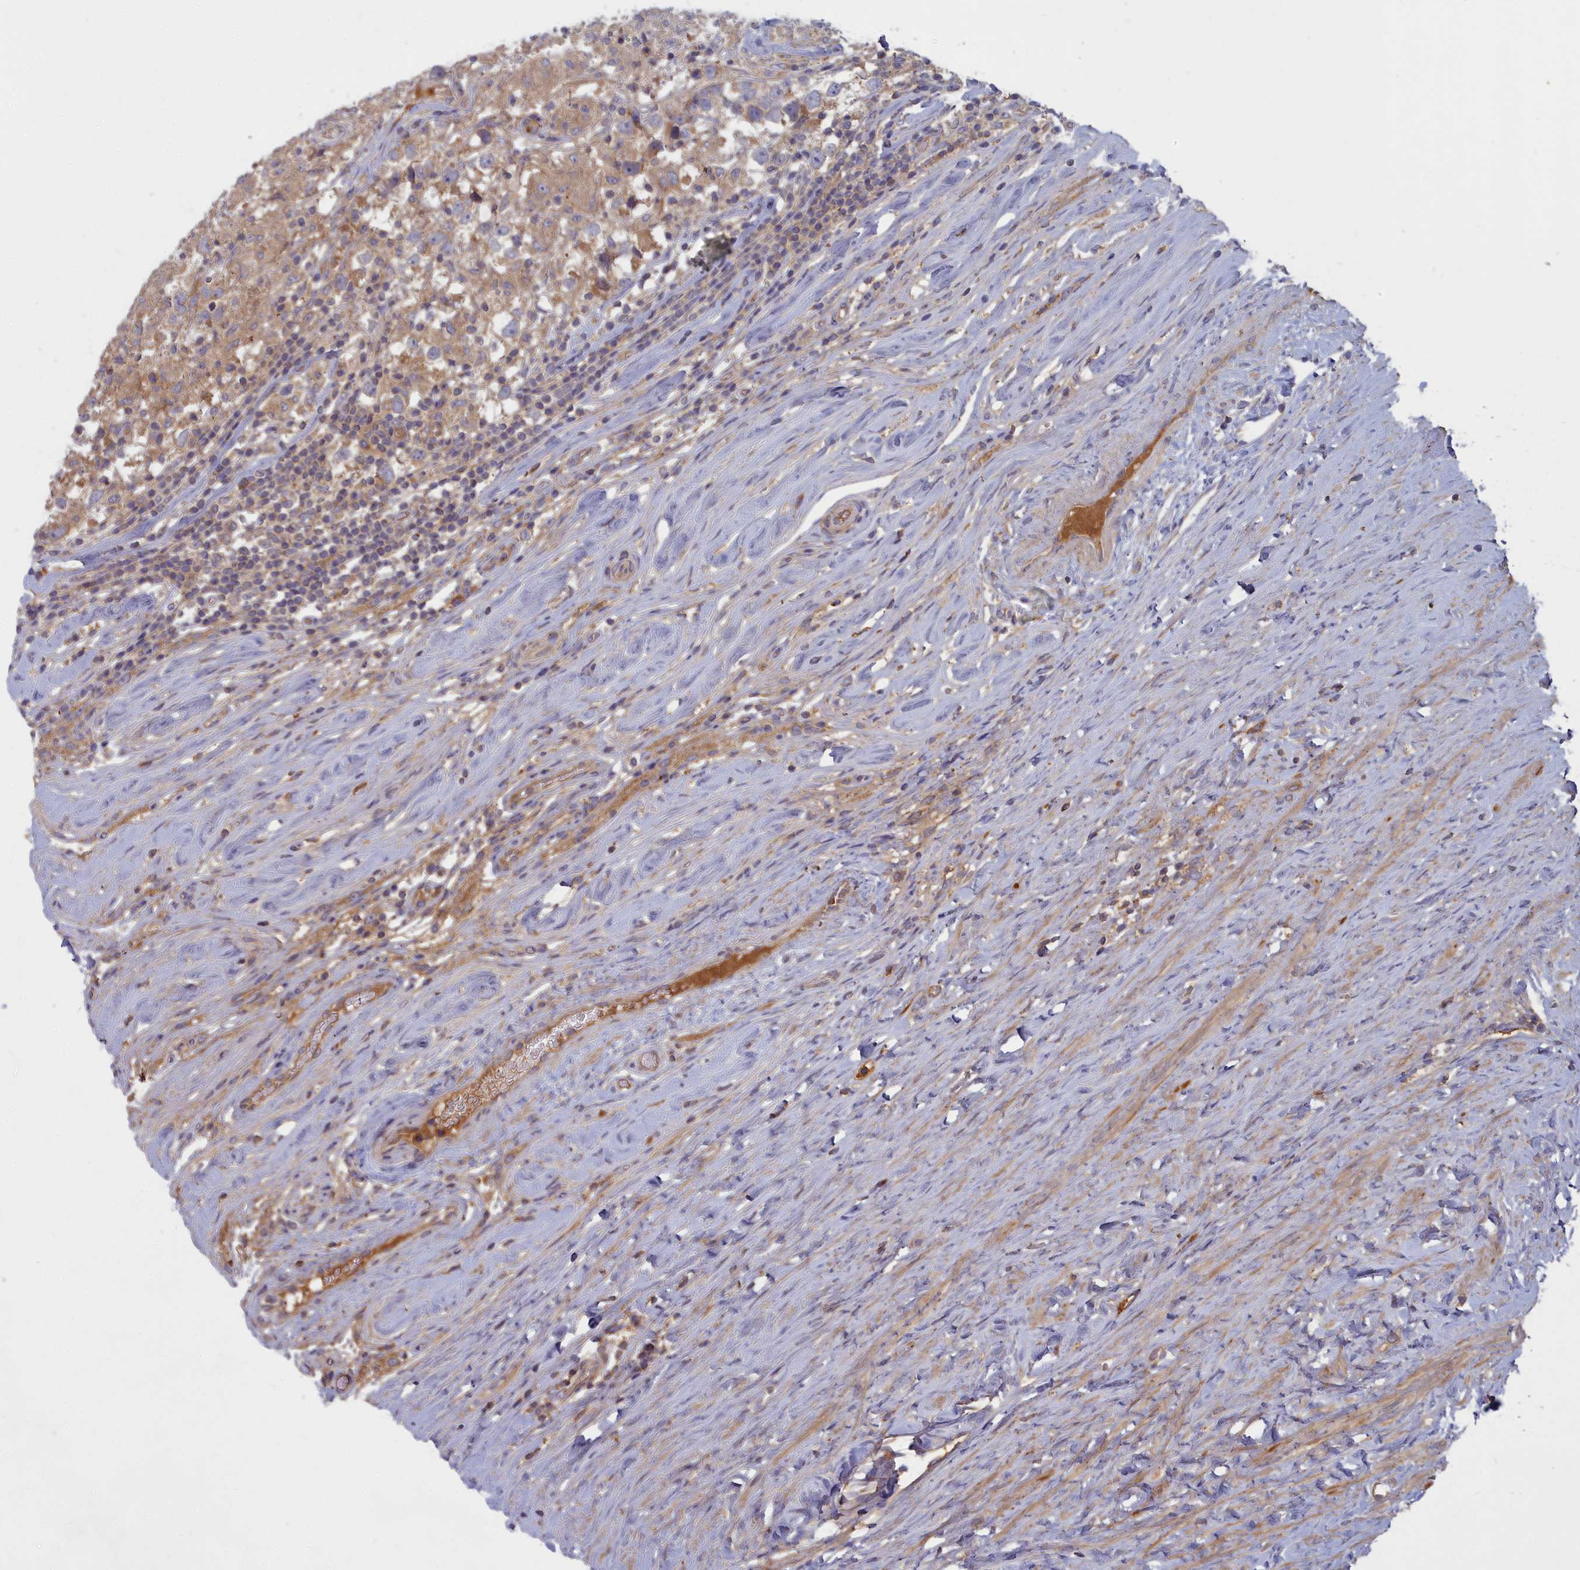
{"staining": {"intensity": "moderate", "quantity": ">75%", "location": "cytoplasmic/membranous"}, "tissue": "testis cancer", "cell_type": "Tumor cells", "image_type": "cancer", "snomed": [{"axis": "morphology", "description": "Seminoma, NOS"}, {"axis": "topography", "description": "Testis"}], "caption": "Immunohistochemistry (IHC) photomicrograph of neoplastic tissue: testis cancer (seminoma) stained using immunohistochemistry demonstrates medium levels of moderate protein expression localized specifically in the cytoplasmic/membranous of tumor cells, appearing as a cytoplasmic/membranous brown color.", "gene": "CCDC167", "patient": {"sex": "male", "age": 46}}